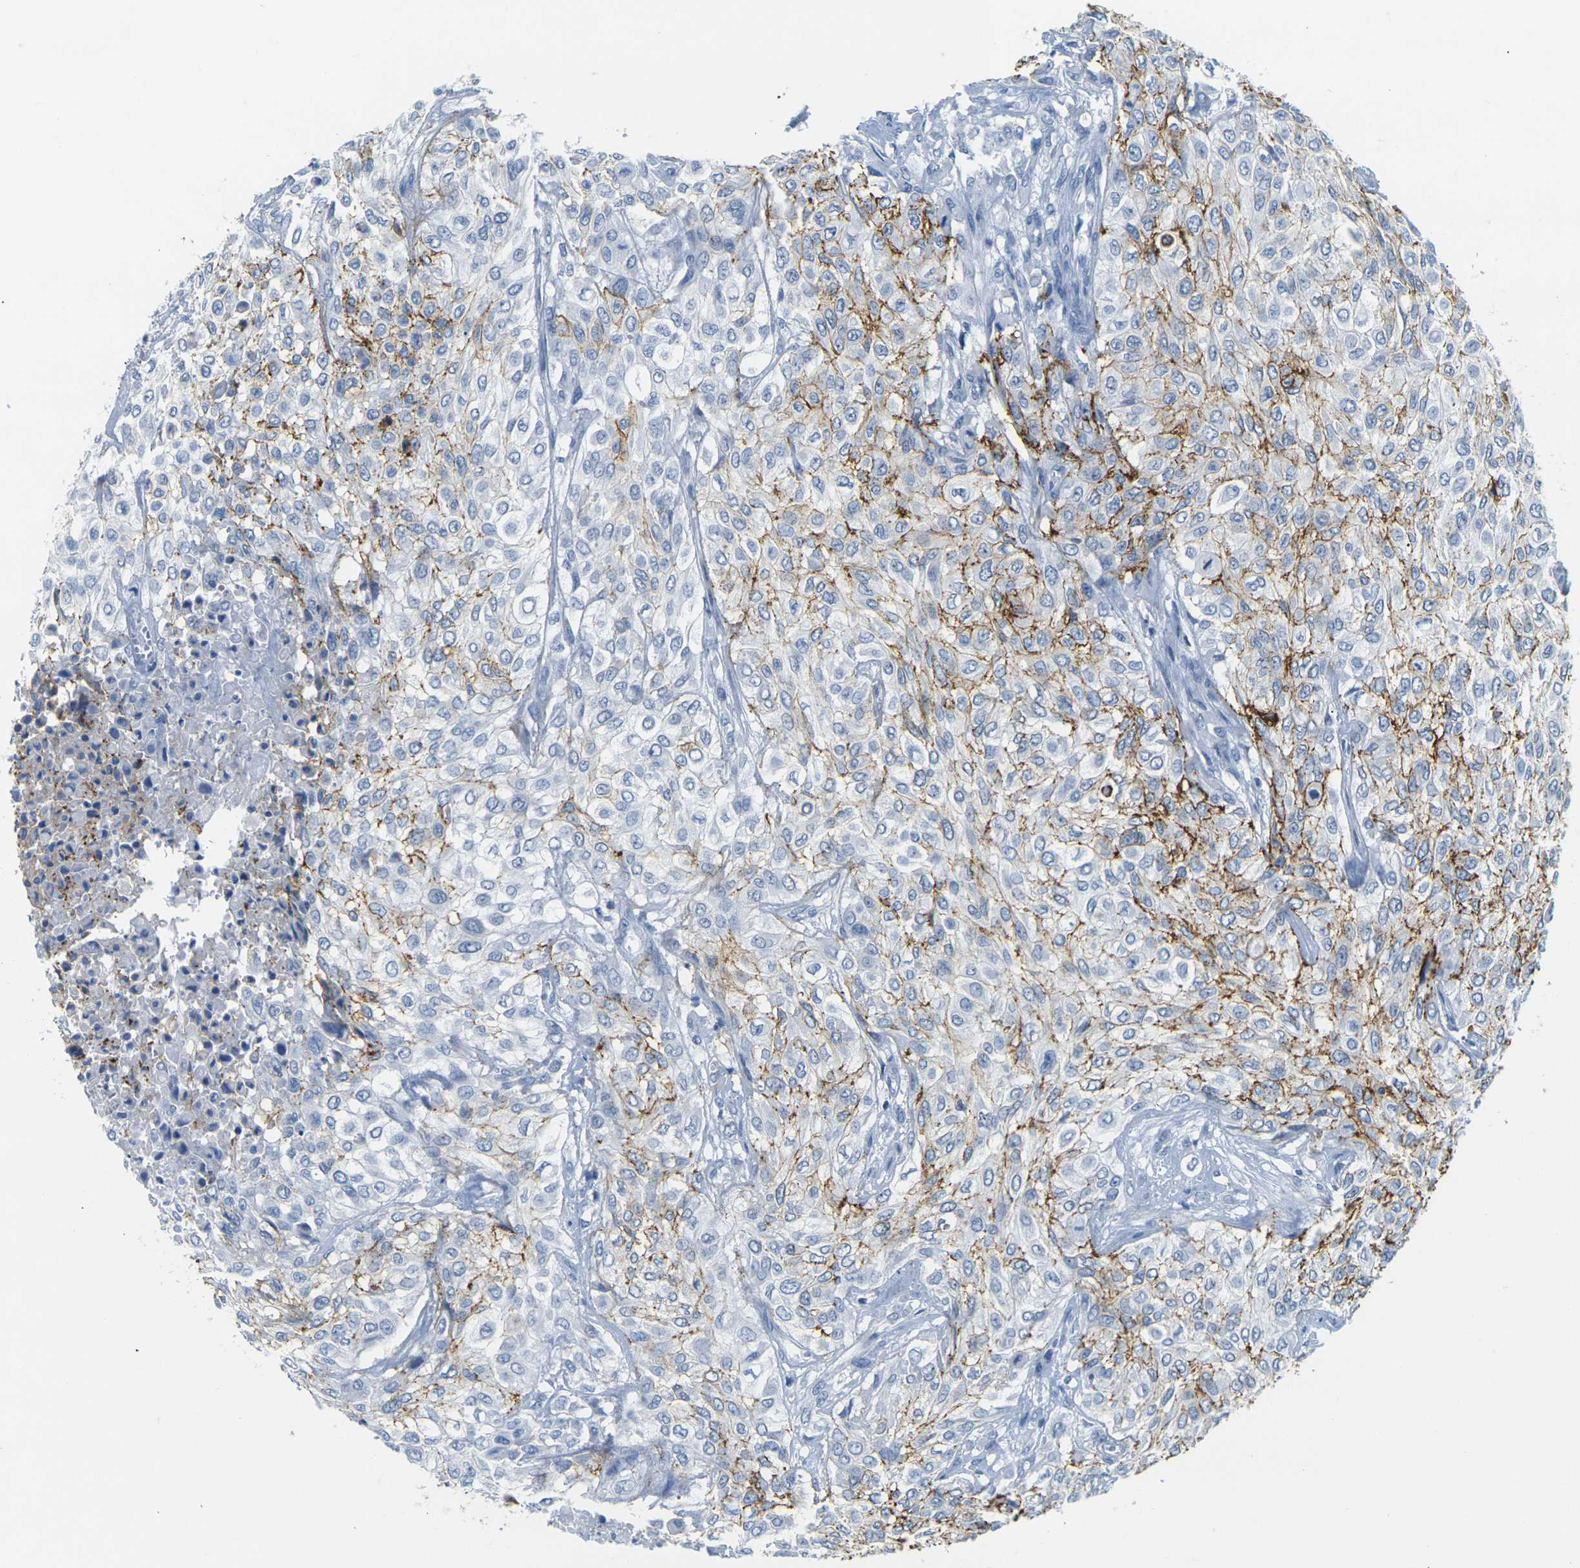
{"staining": {"intensity": "moderate", "quantity": "25%-75%", "location": "cytoplasmic/membranous"}, "tissue": "urothelial cancer", "cell_type": "Tumor cells", "image_type": "cancer", "snomed": [{"axis": "morphology", "description": "Urothelial carcinoma, High grade"}, {"axis": "topography", "description": "Urinary bladder"}], "caption": "High-grade urothelial carcinoma stained for a protein (brown) demonstrates moderate cytoplasmic/membranous positive expression in about 25%-75% of tumor cells.", "gene": "CLDN7", "patient": {"sex": "male", "age": 57}}